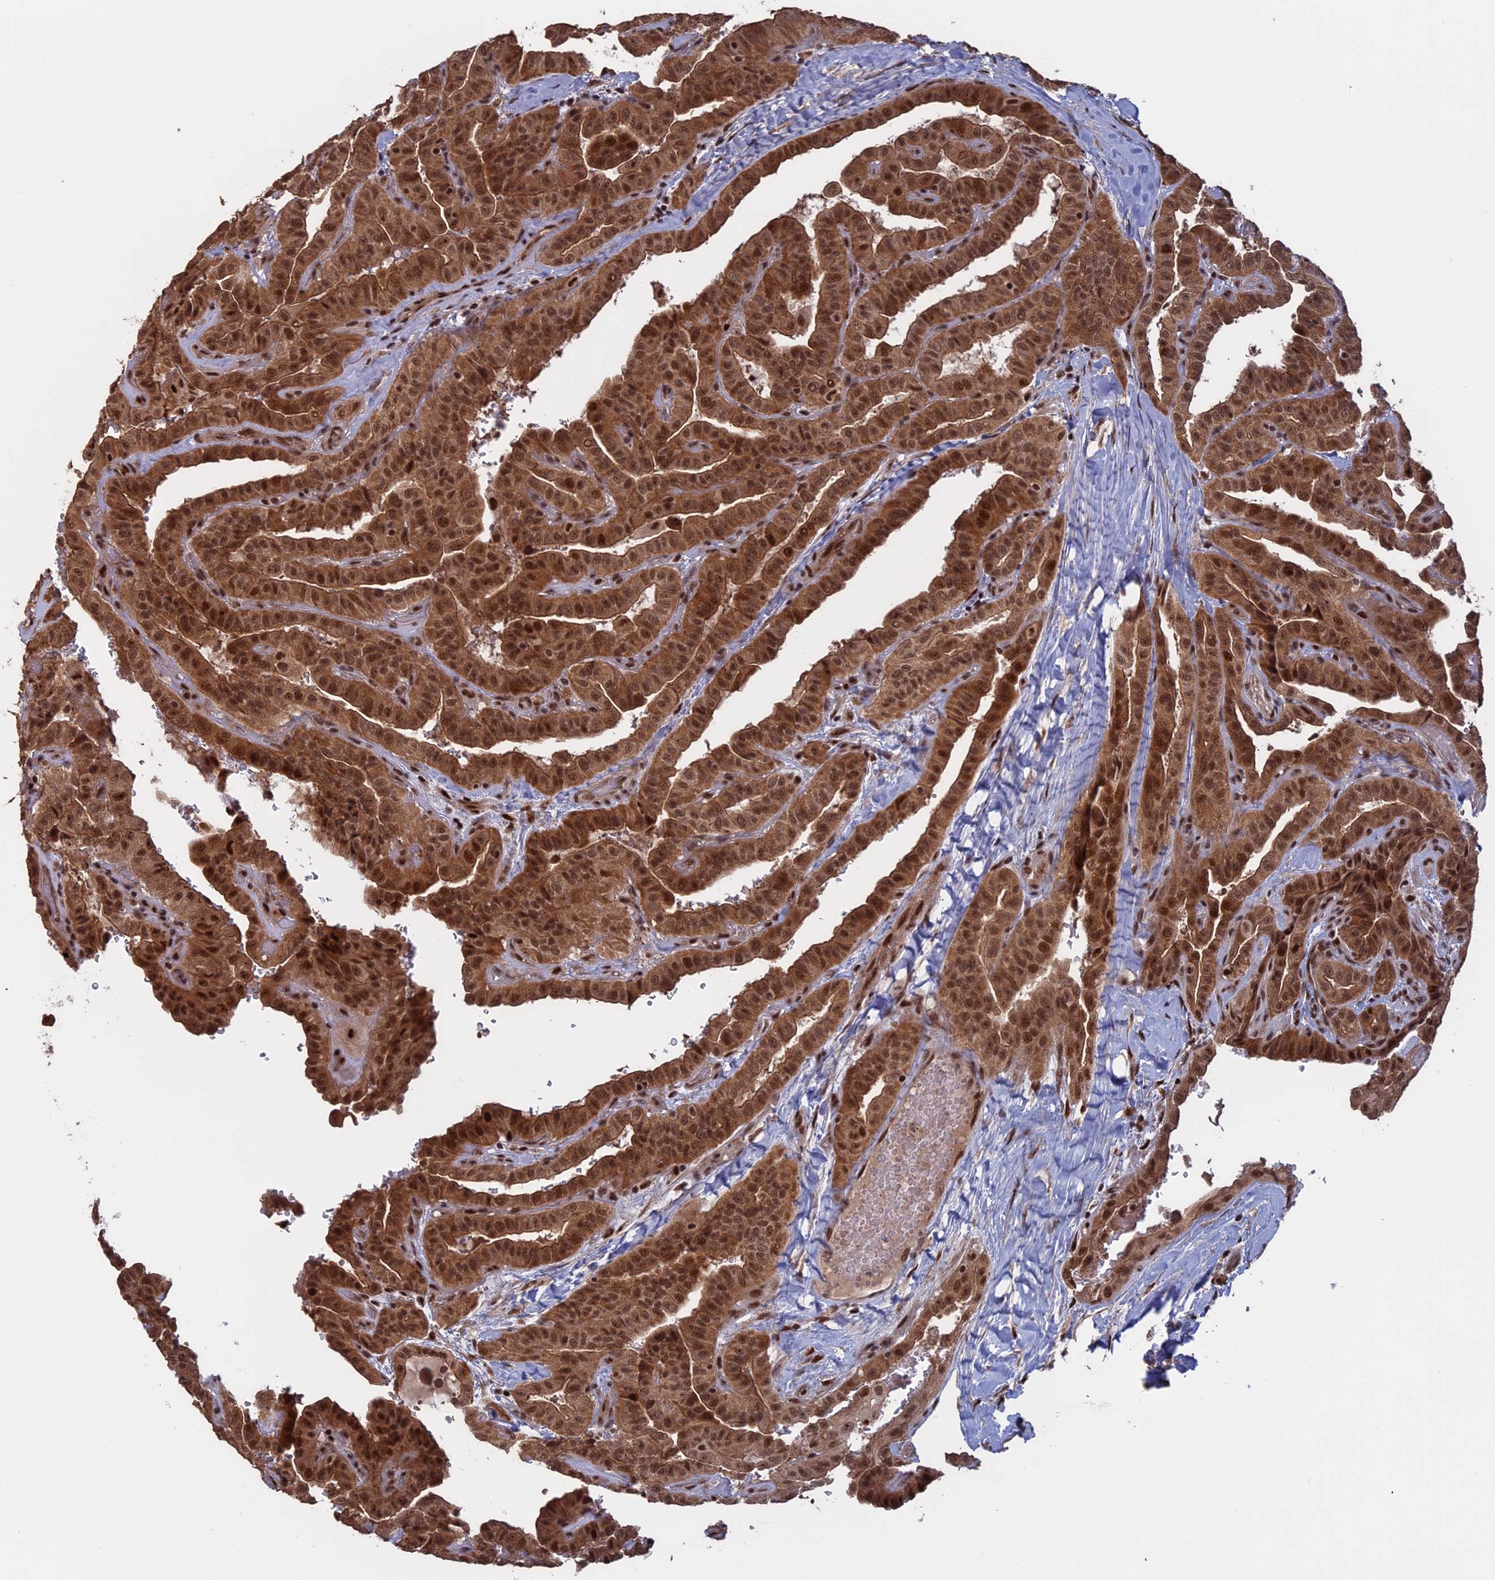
{"staining": {"intensity": "strong", "quantity": ">75%", "location": "cytoplasmic/membranous,nuclear"}, "tissue": "thyroid cancer", "cell_type": "Tumor cells", "image_type": "cancer", "snomed": [{"axis": "morphology", "description": "Papillary adenocarcinoma, NOS"}, {"axis": "topography", "description": "Thyroid gland"}], "caption": "Brown immunohistochemical staining in human papillary adenocarcinoma (thyroid) displays strong cytoplasmic/membranous and nuclear positivity in approximately >75% of tumor cells.", "gene": "CACTIN", "patient": {"sex": "male", "age": 77}}